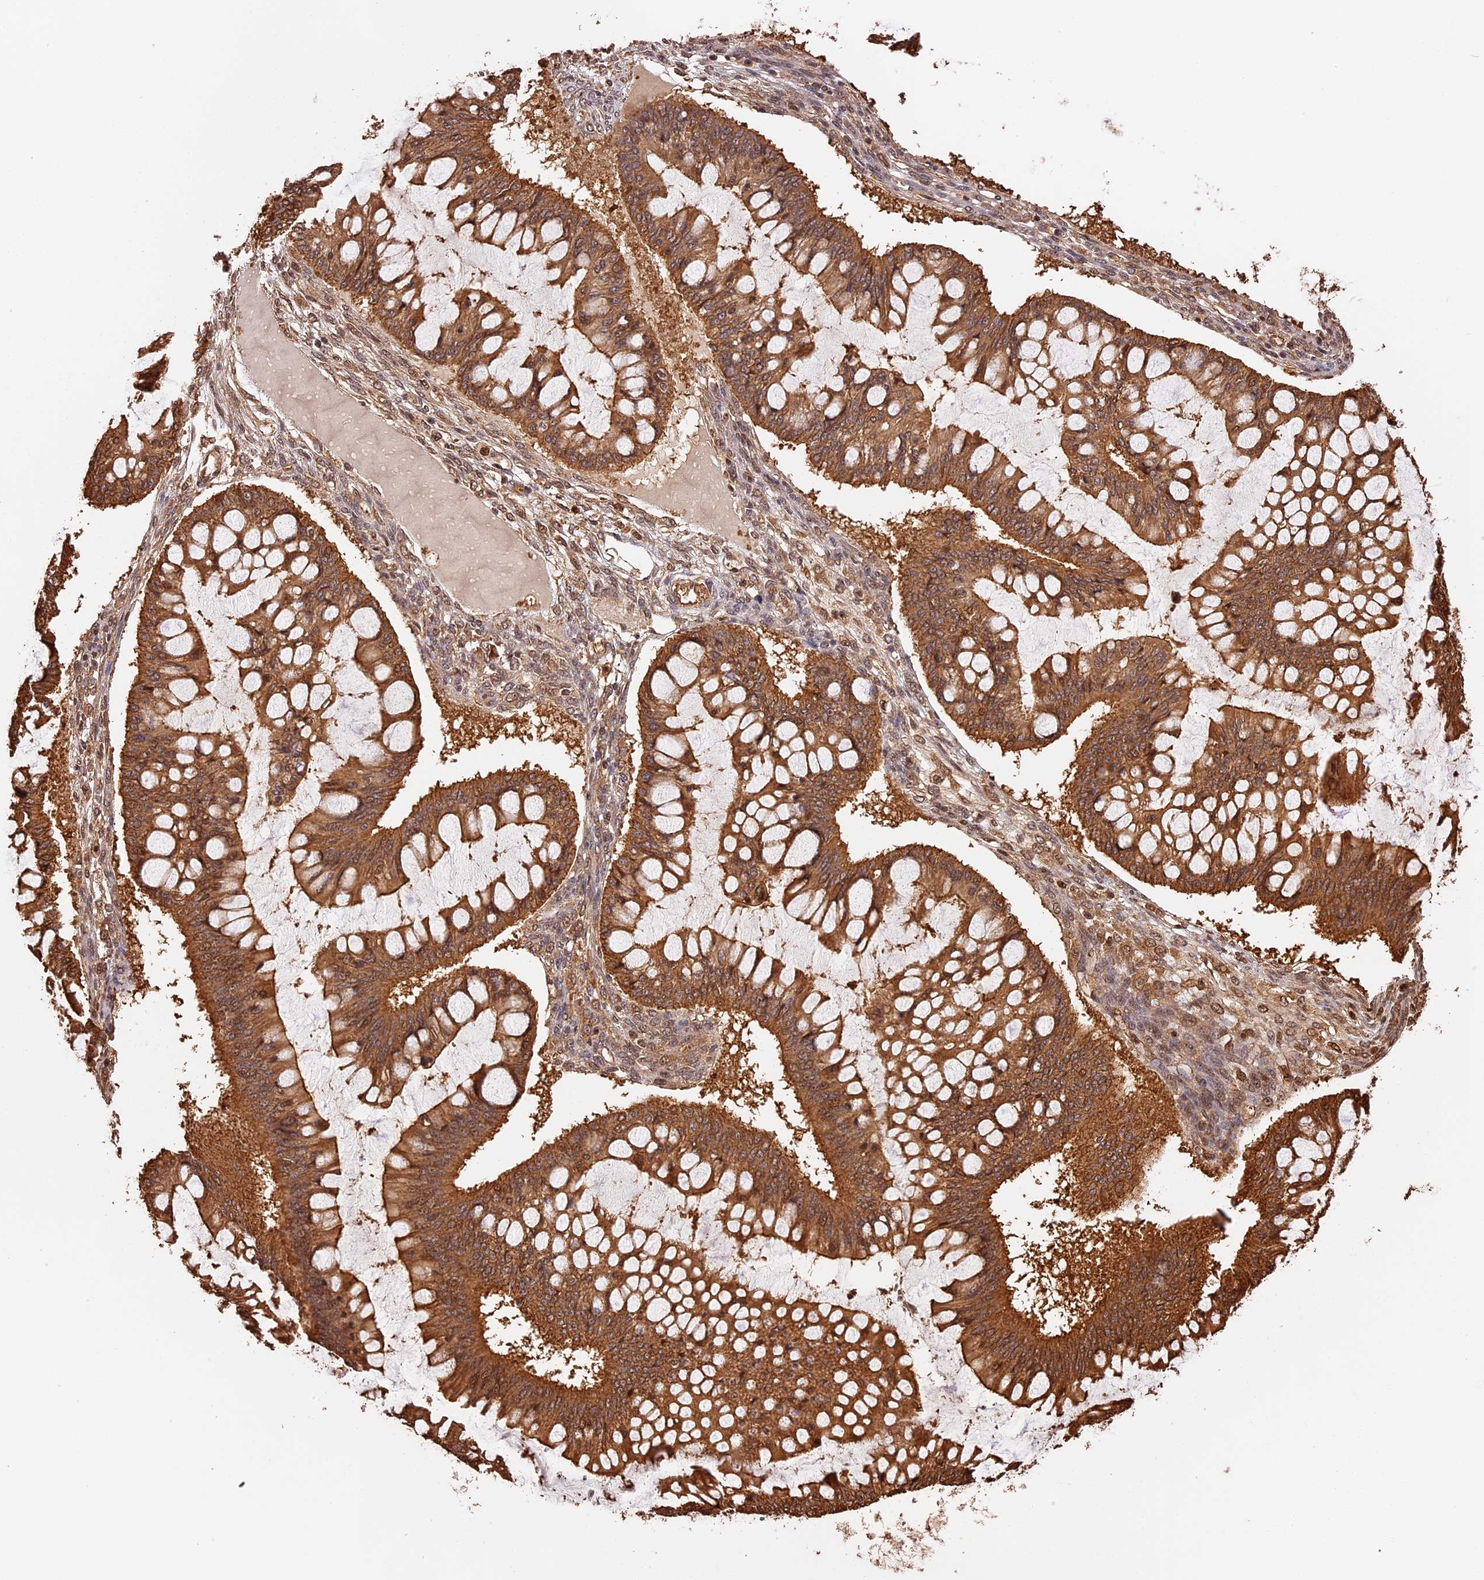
{"staining": {"intensity": "moderate", "quantity": ">75%", "location": "cytoplasmic/membranous"}, "tissue": "ovarian cancer", "cell_type": "Tumor cells", "image_type": "cancer", "snomed": [{"axis": "morphology", "description": "Cystadenocarcinoma, mucinous, NOS"}, {"axis": "topography", "description": "Ovary"}], "caption": "Moderate cytoplasmic/membranous staining is seen in approximately >75% of tumor cells in mucinous cystadenocarcinoma (ovarian).", "gene": "PPP1R37", "patient": {"sex": "female", "age": 73}}